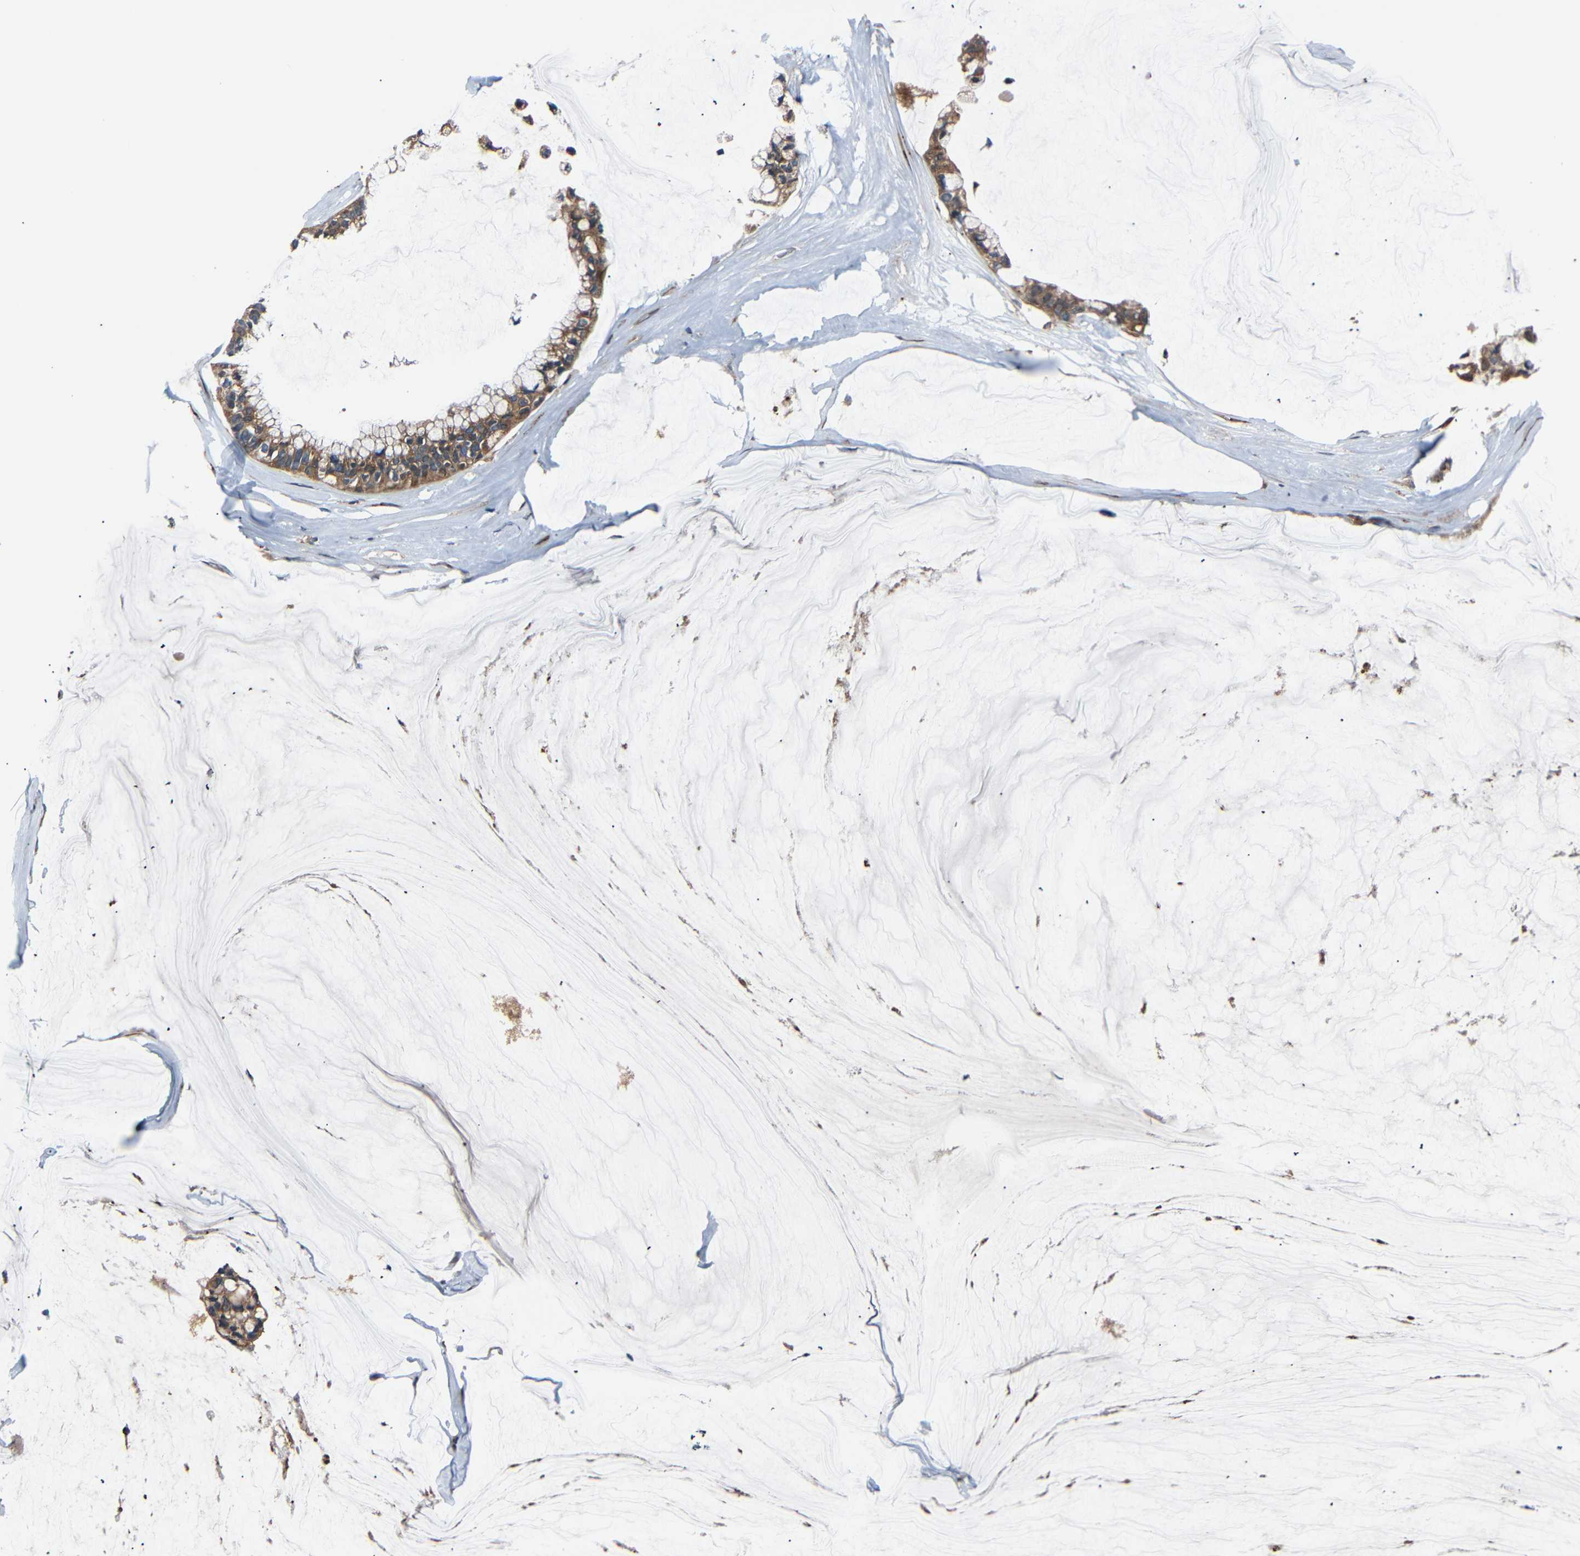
{"staining": {"intensity": "moderate", "quantity": ">75%", "location": "cytoplasmic/membranous"}, "tissue": "ovarian cancer", "cell_type": "Tumor cells", "image_type": "cancer", "snomed": [{"axis": "morphology", "description": "Cystadenocarcinoma, mucinous, NOS"}, {"axis": "topography", "description": "Ovary"}], "caption": "A photomicrograph of human ovarian mucinous cystadenocarcinoma stained for a protein exhibits moderate cytoplasmic/membranous brown staining in tumor cells.", "gene": "AKAP9", "patient": {"sex": "female", "age": 39}}